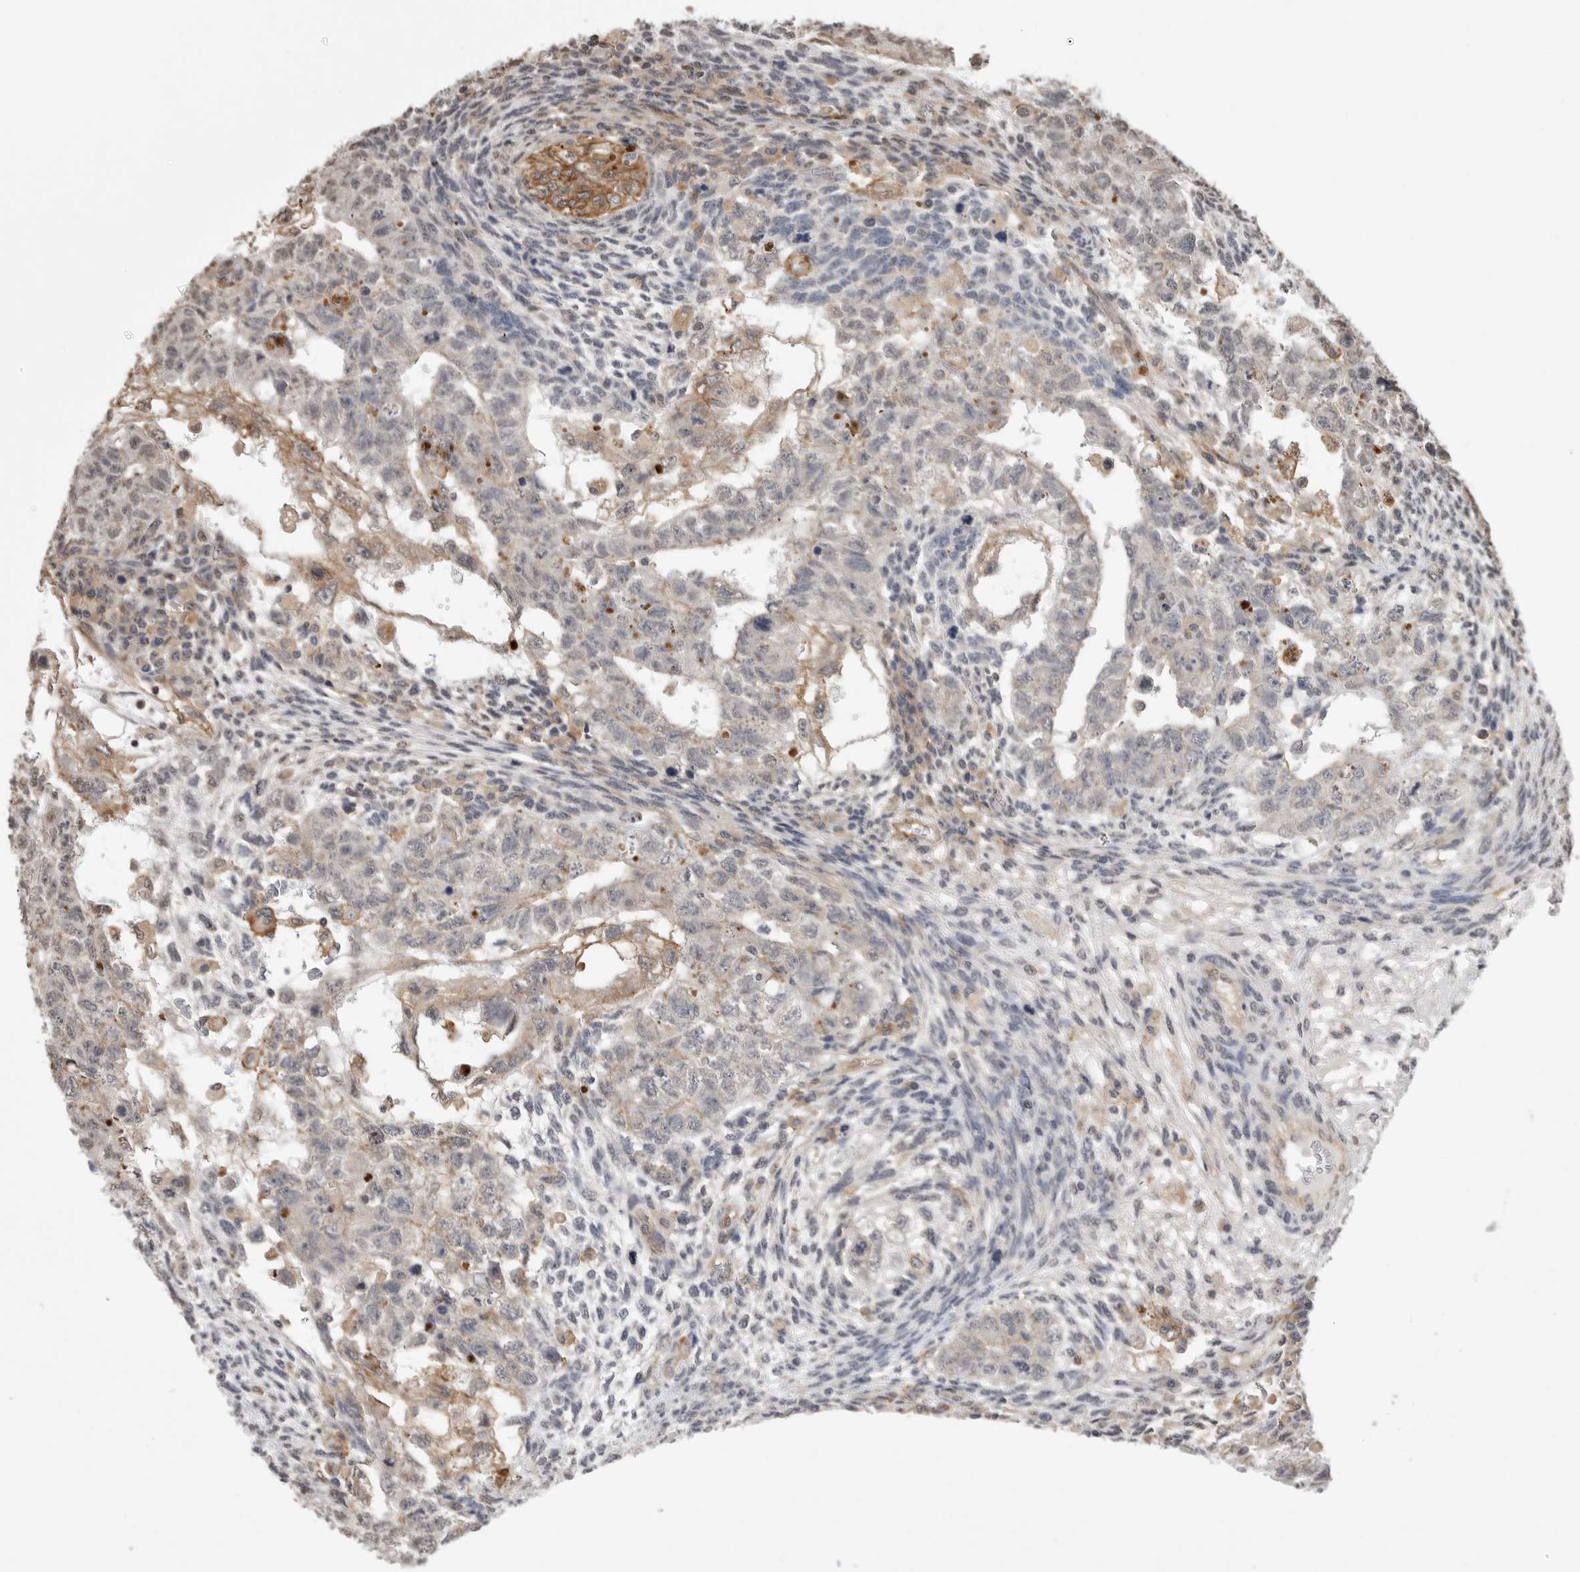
{"staining": {"intensity": "moderate", "quantity": "<25%", "location": "cytoplasmic/membranous"}, "tissue": "testis cancer", "cell_type": "Tumor cells", "image_type": "cancer", "snomed": [{"axis": "morphology", "description": "Normal tissue, NOS"}, {"axis": "morphology", "description": "Carcinoma, Embryonal, NOS"}, {"axis": "topography", "description": "Testis"}], "caption": "Protein expression analysis of embryonal carcinoma (testis) shows moderate cytoplasmic/membranous positivity in about <25% of tumor cells.", "gene": "NECTIN1", "patient": {"sex": "male", "age": 36}}